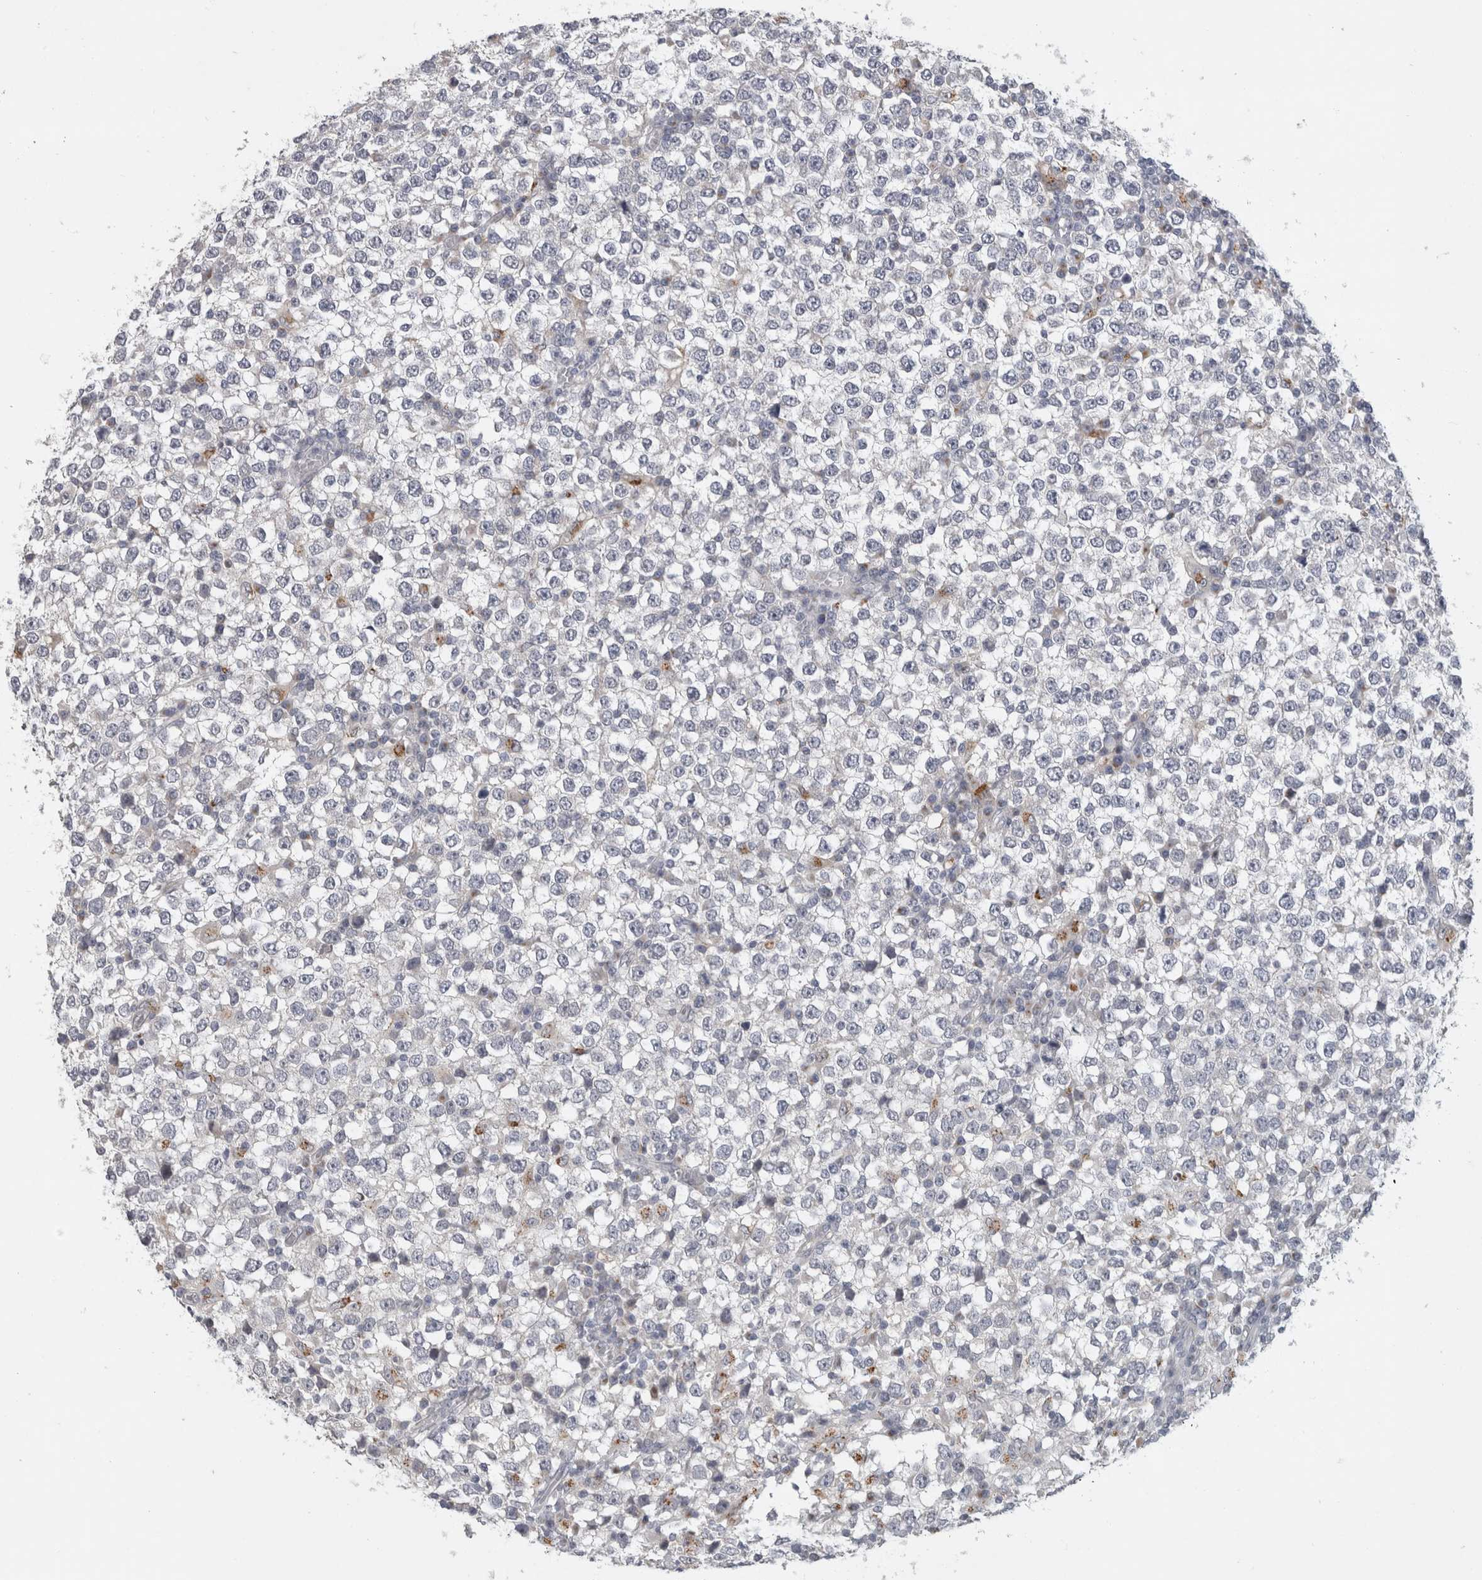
{"staining": {"intensity": "negative", "quantity": "none", "location": "none"}, "tissue": "testis cancer", "cell_type": "Tumor cells", "image_type": "cancer", "snomed": [{"axis": "morphology", "description": "Seminoma, NOS"}, {"axis": "topography", "description": "Testis"}], "caption": "This is an immunohistochemistry micrograph of seminoma (testis). There is no staining in tumor cells.", "gene": "MGAT1", "patient": {"sex": "male", "age": 65}}